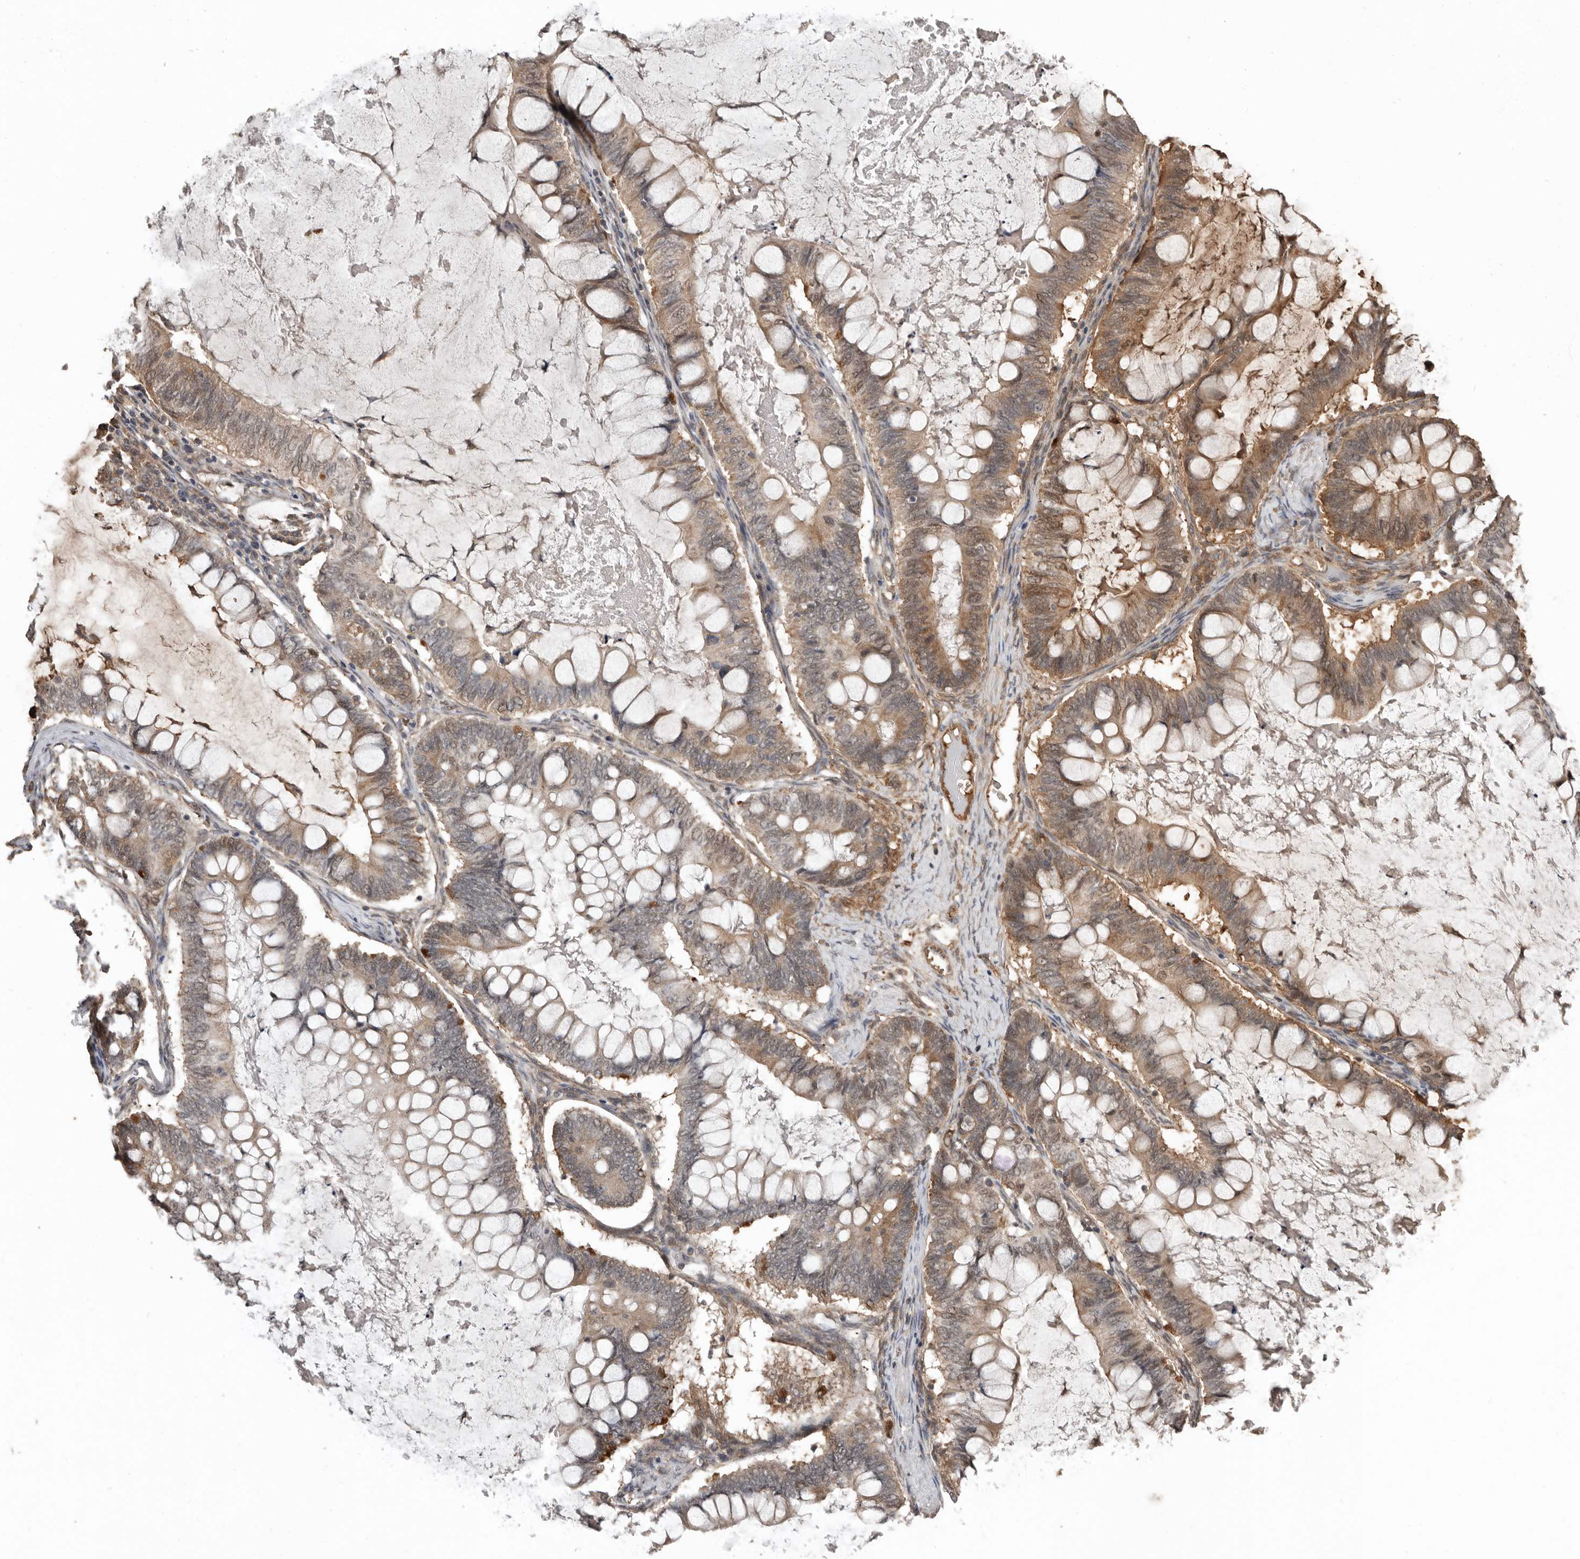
{"staining": {"intensity": "weak", "quantity": ">75%", "location": "cytoplasmic/membranous"}, "tissue": "ovarian cancer", "cell_type": "Tumor cells", "image_type": "cancer", "snomed": [{"axis": "morphology", "description": "Cystadenocarcinoma, mucinous, NOS"}, {"axis": "topography", "description": "Ovary"}], "caption": "The immunohistochemical stain labels weak cytoplasmic/membranous positivity in tumor cells of ovarian cancer (mucinous cystadenocarcinoma) tissue.", "gene": "LRGUK", "patient": {"sex": "female", "age": 61}}